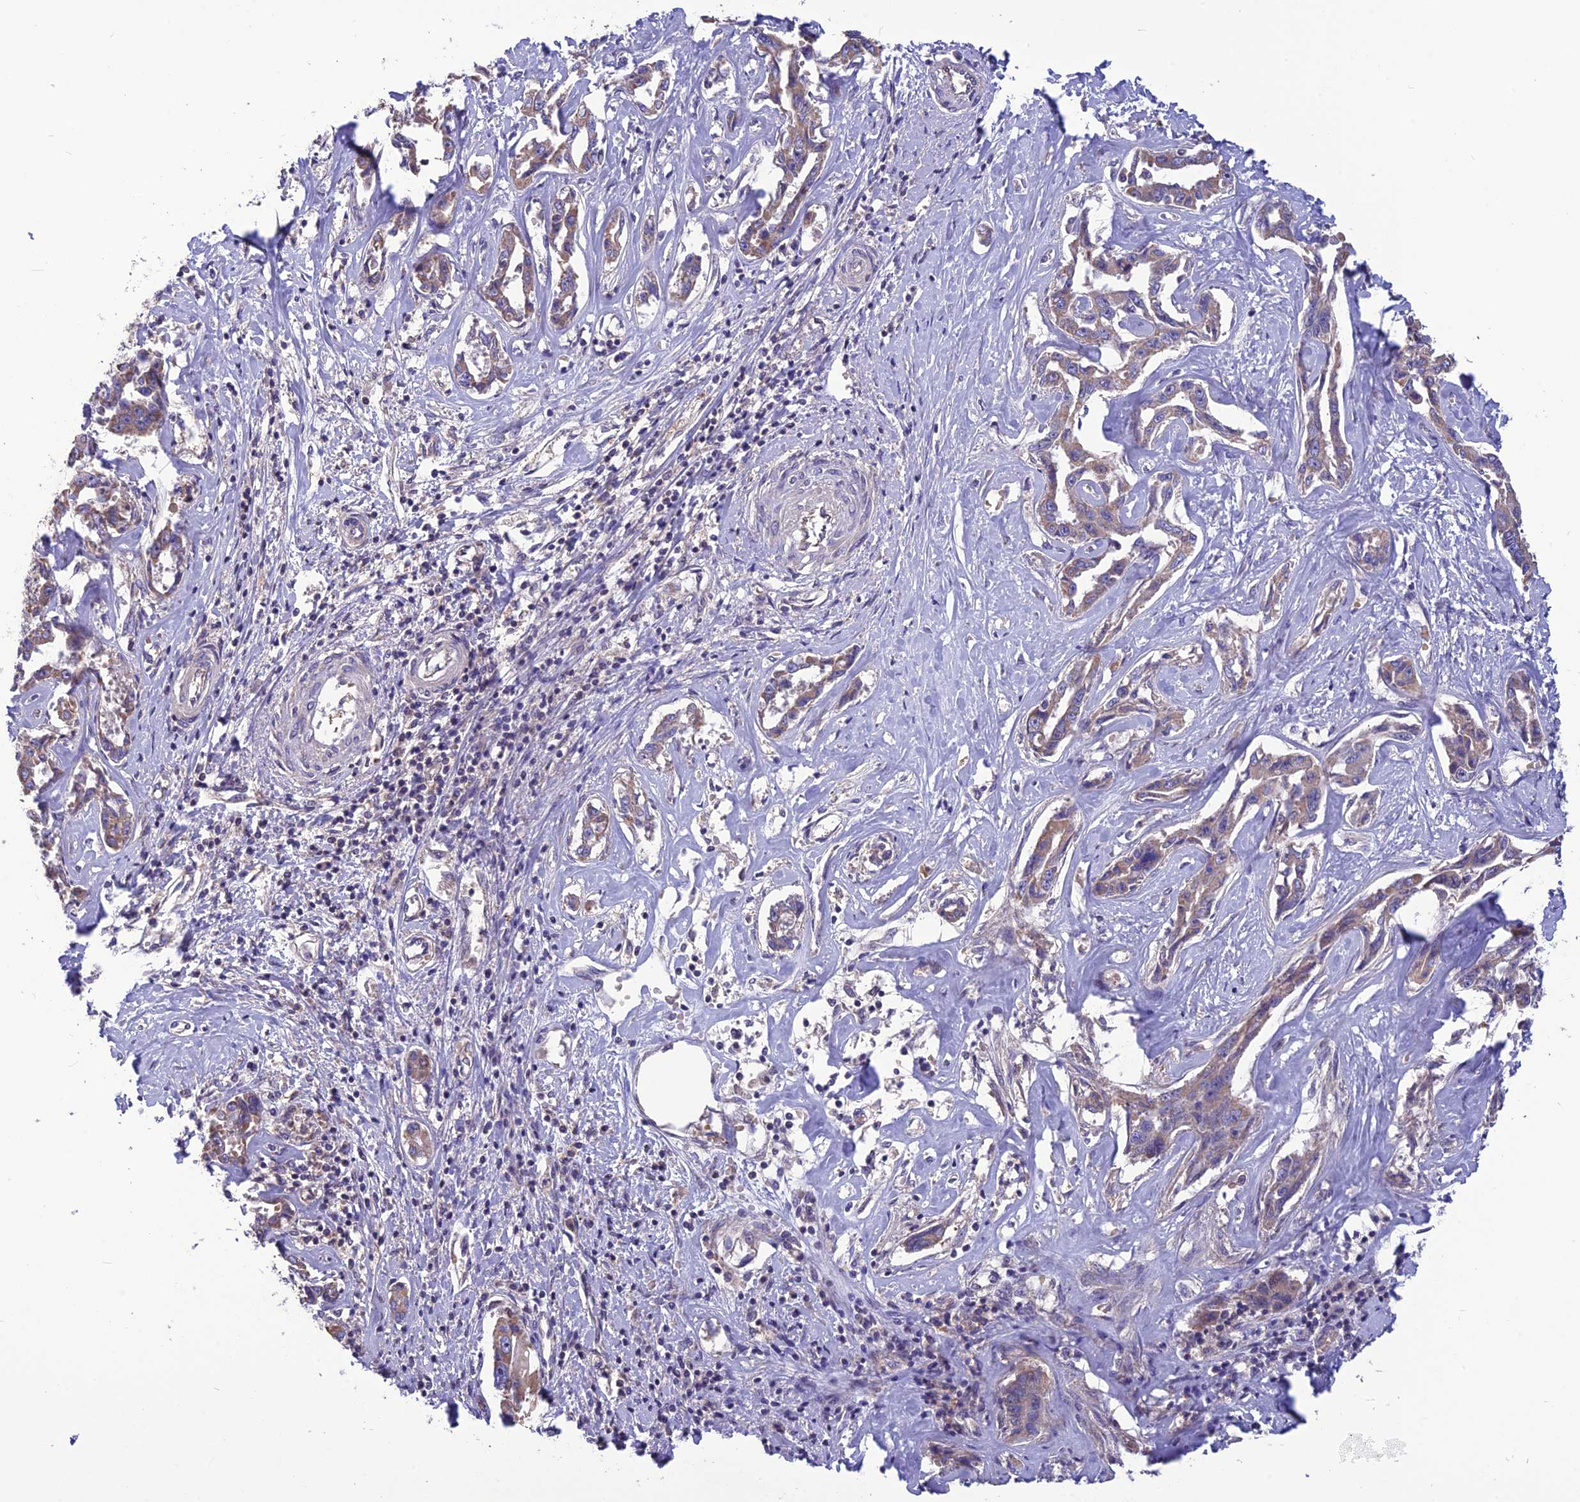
{"staining": {"intensity": "weak", "quantity": "25%-75%", "location": "cytoplasmic/membranous"}, "tissue": "liver cancer", "cell_type": "Tumor cells", "image_type": "cancer", "snomed": [{"axis": "morphology", "description": "Cholangiocarcinoma"}, {"axis": "topography", "description": "Liver"}], "caption": "Protein expression analysis of human liver cancer reveals weak cytoplasmic/membranous expression in about 25%-75% of tumor cells. (DAB IHC, brown staining for protein, blue staining for nuclei).", "gene": "PSMF1", "patient": {"sex": "male", "age": 59}}